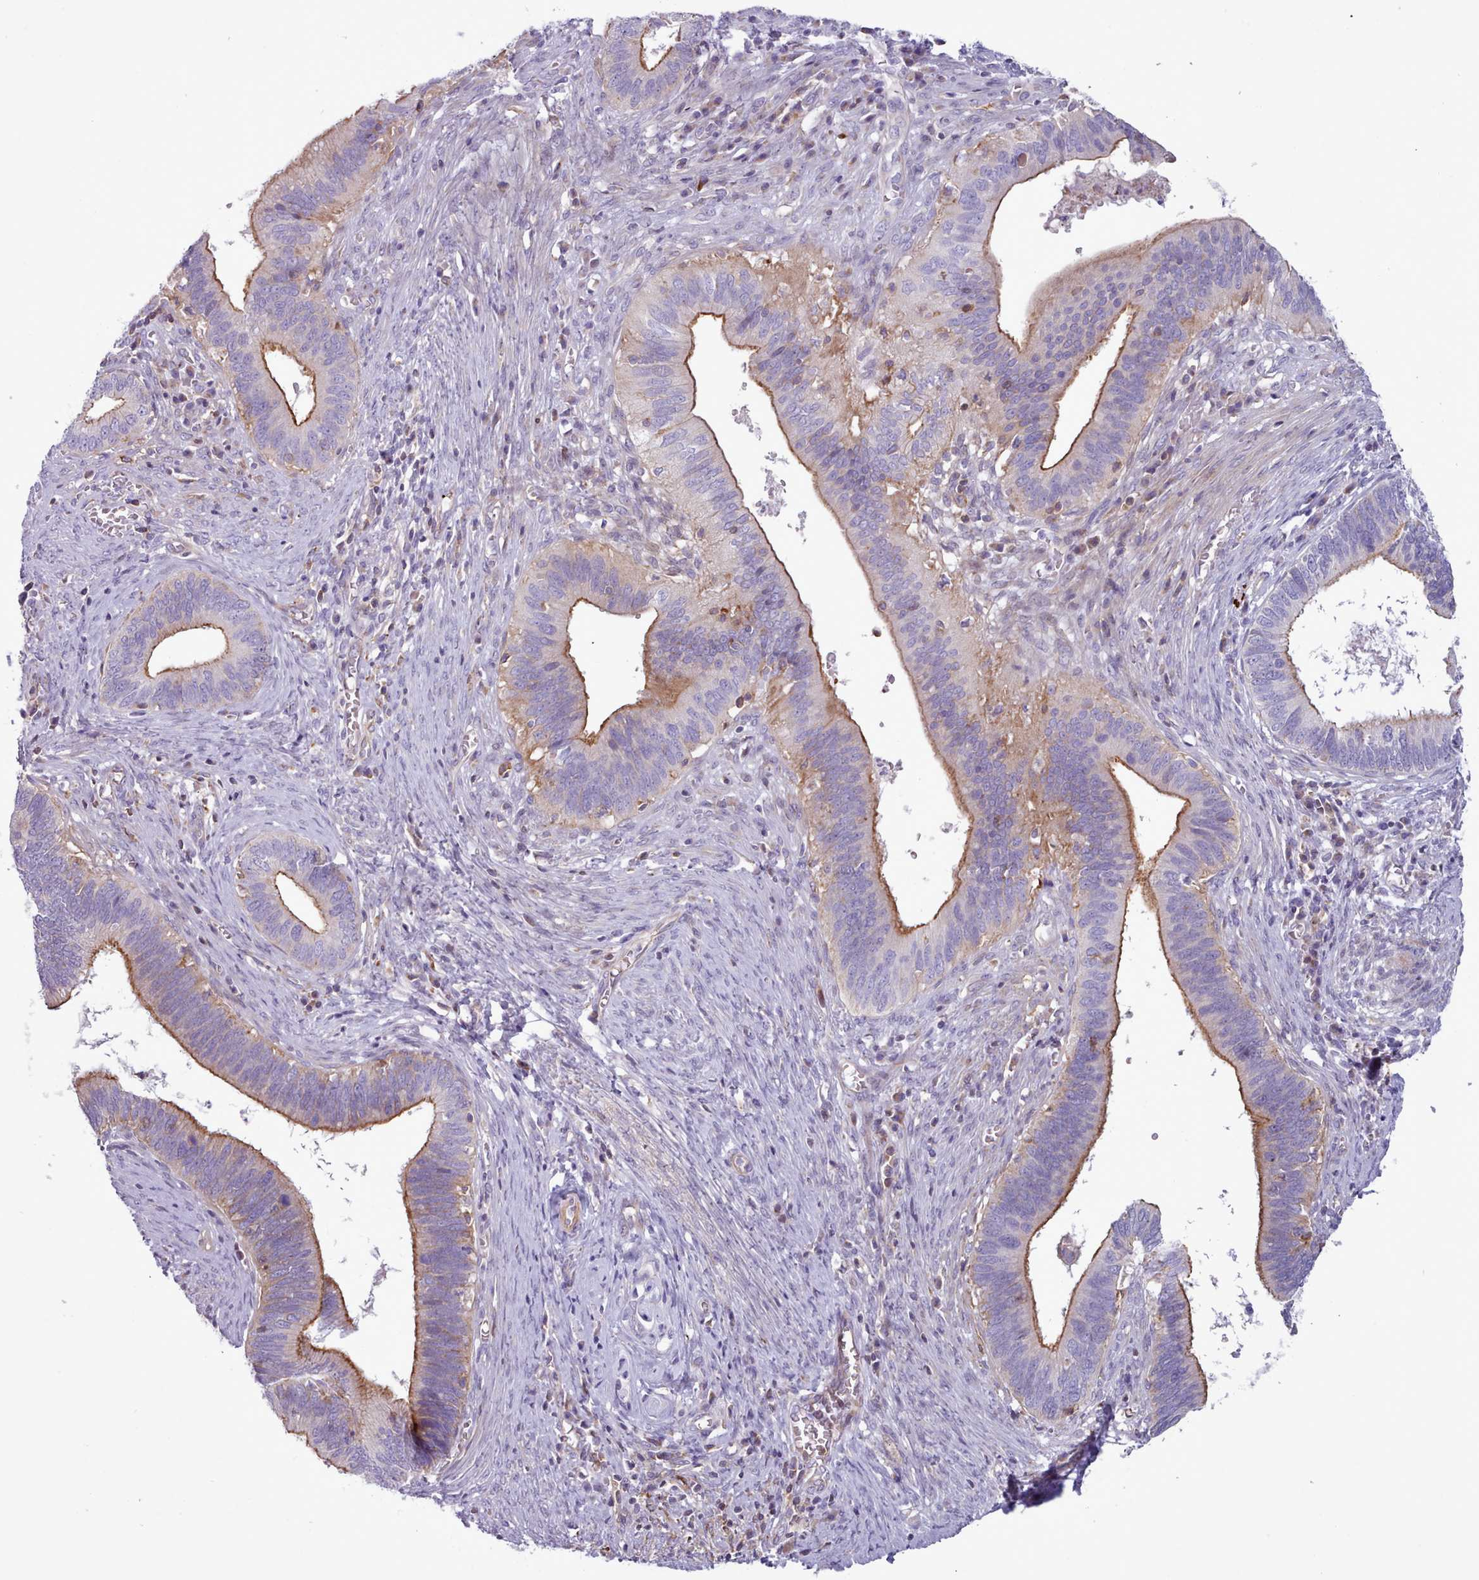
{"staining": {"intensity": "moderate", "quantity": "25%-75%", "location": "cytoplasmic/membranous"}, "tissue": "cervical cancer", "cell_type": "Tumor cells", "image_type": "cancer", "snomed": [{"axis": "morphology", "description": "Adenocarcinoma, NOS"}, {"axis": "topography", "description": "Cervix"}], "caption": "Human cervical cancer (adenocarcinoma) stained for a protein (brown) demonstrates moderate cytoplasmic/membranous positive staining in about 25%-75% of tumor cells.", "gene": "TENT4B", "patient": {"sex": "female", "age": 42}}